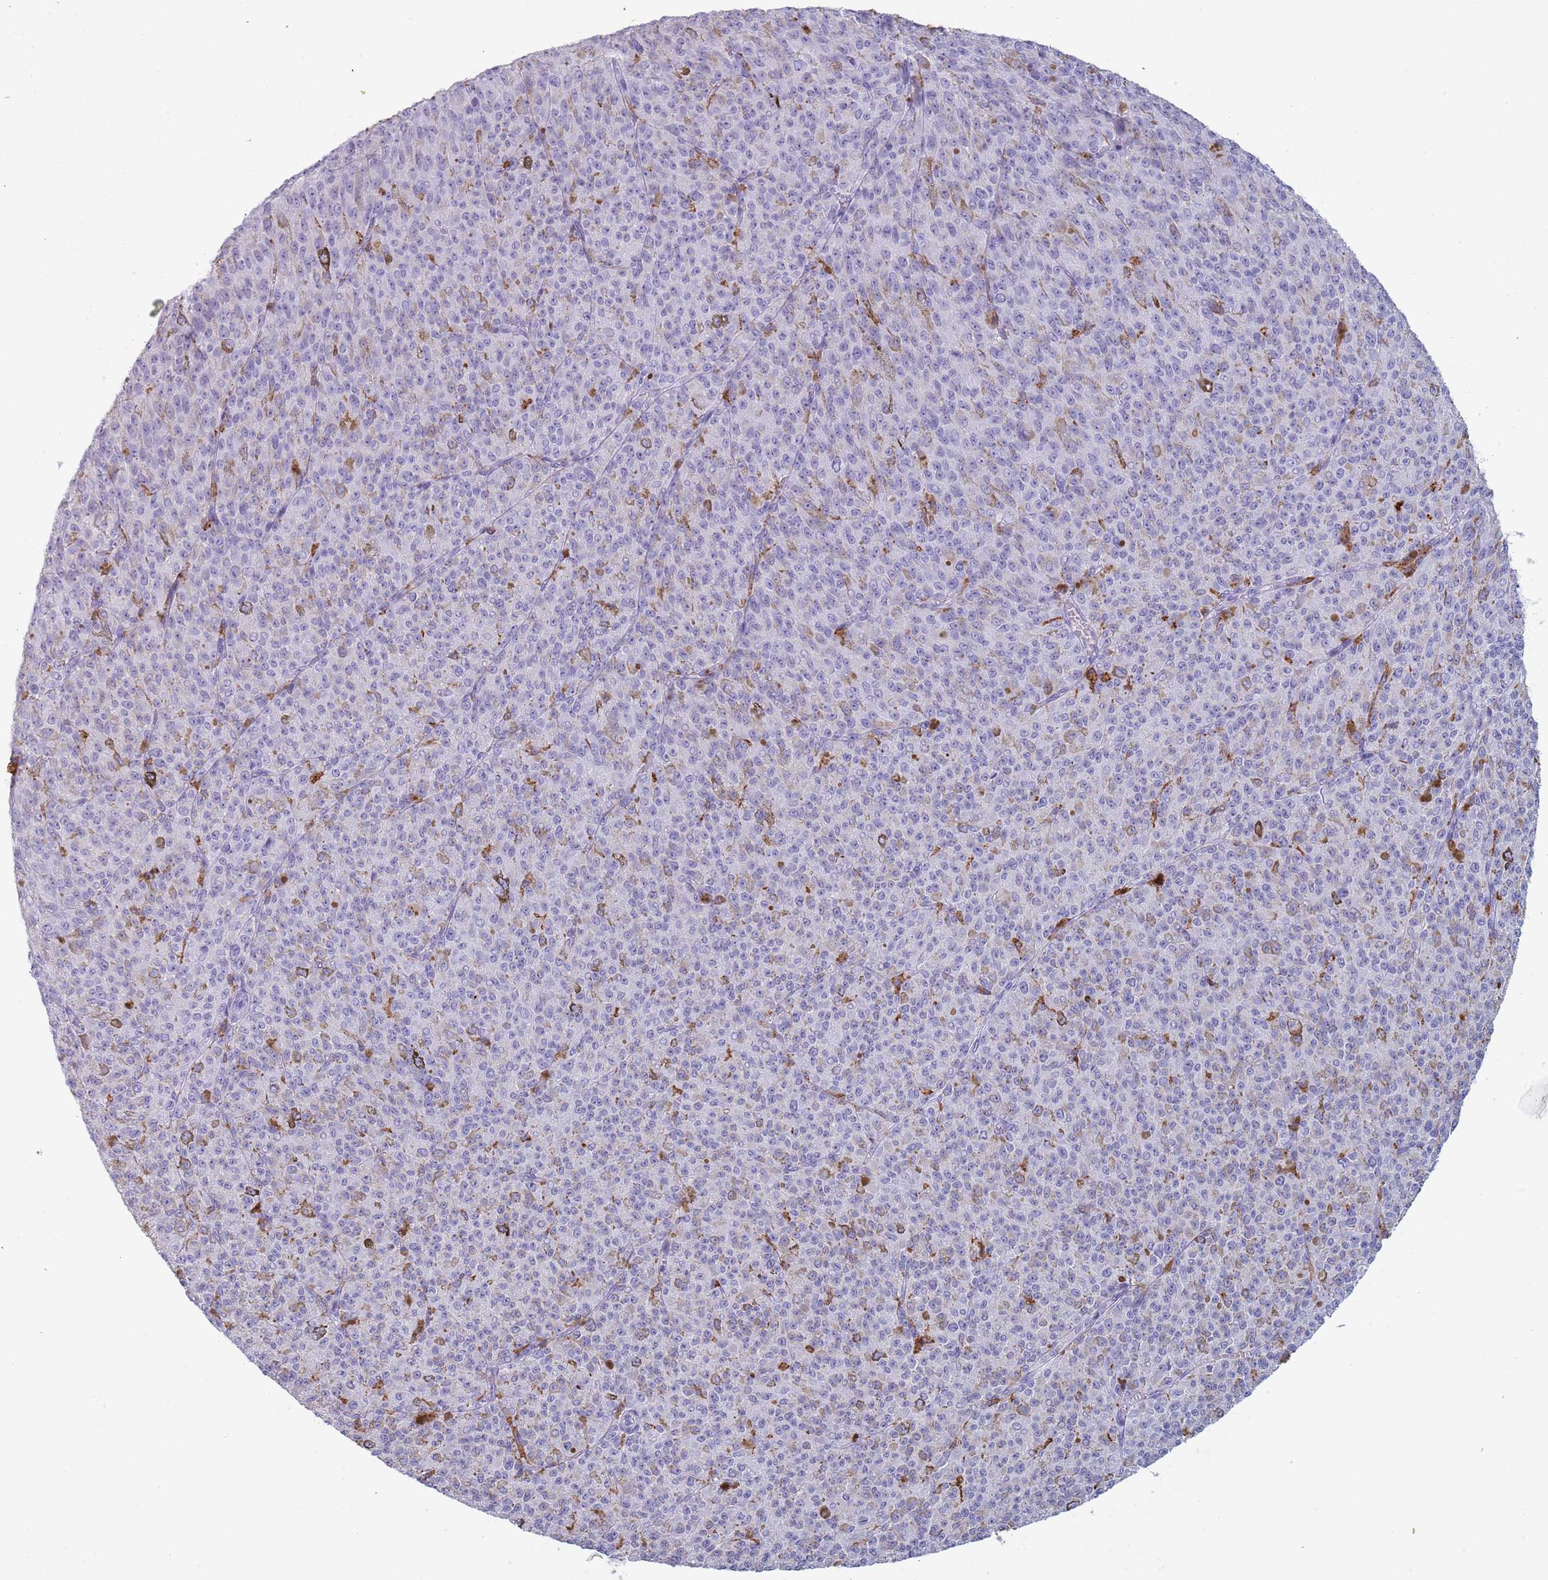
{"staining": {"intensity": "negative", "quantity": "none", "location": "none"}, "tissue": "melanoma", "cell_type": "Tumor cells", "image_type": "cancer", "snomed": [{"axis": "morphology", "description": "Malignant melanoma, NOS"}, {"axis": "topography", "description": "Skin"}], "caption": "Immunohistochemistry (IHC) micrograph of neoplastic tissue: human melanoma stained with DAB (3,3'-diaminobenzidine) reveals no significant protein positivity in tumor cells.", "gene": "COLEC12", "patient": {"sex": "female", "age": 52}}